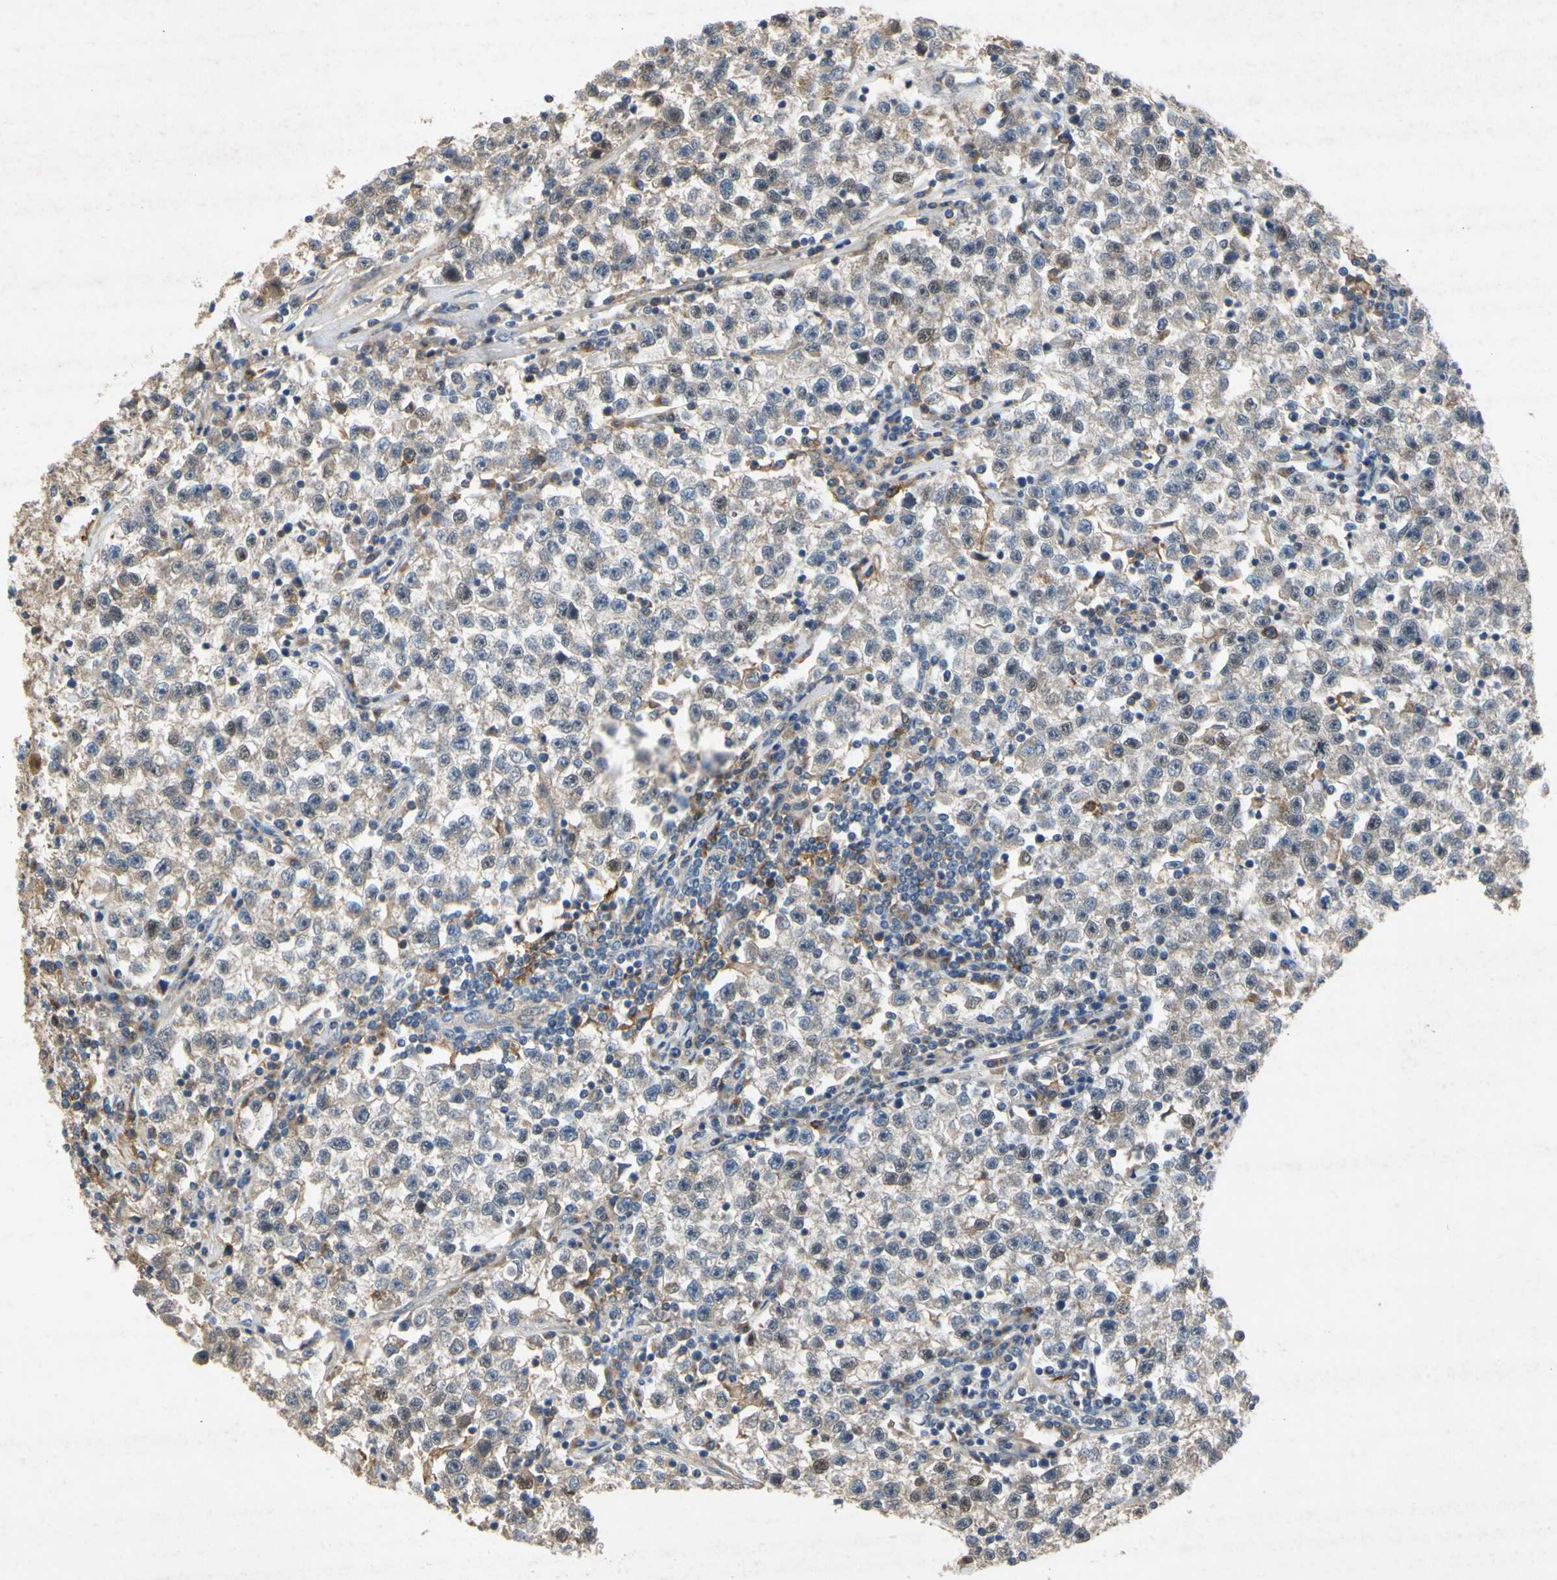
{"staining": {"intensity": "weak", "quantity": ">75%", "location": "cytoplasmic/membranous"}, "tissue": "testis cancer", "cell_type": "Tumor cells", "image_type": "cancer", "snomed": [{"axis": "morphology", "description": "Seminoma, NOS"}, {"axis": "topography", "description": "Testis"}], "caption": "Testis cancer stained with a brown dye reveals weak cytoplasmic/membranous positive staining in about >75% of tumor cells.", "gene": "RPS6KA1", "patient": {"sex": "male", "age": 22}}